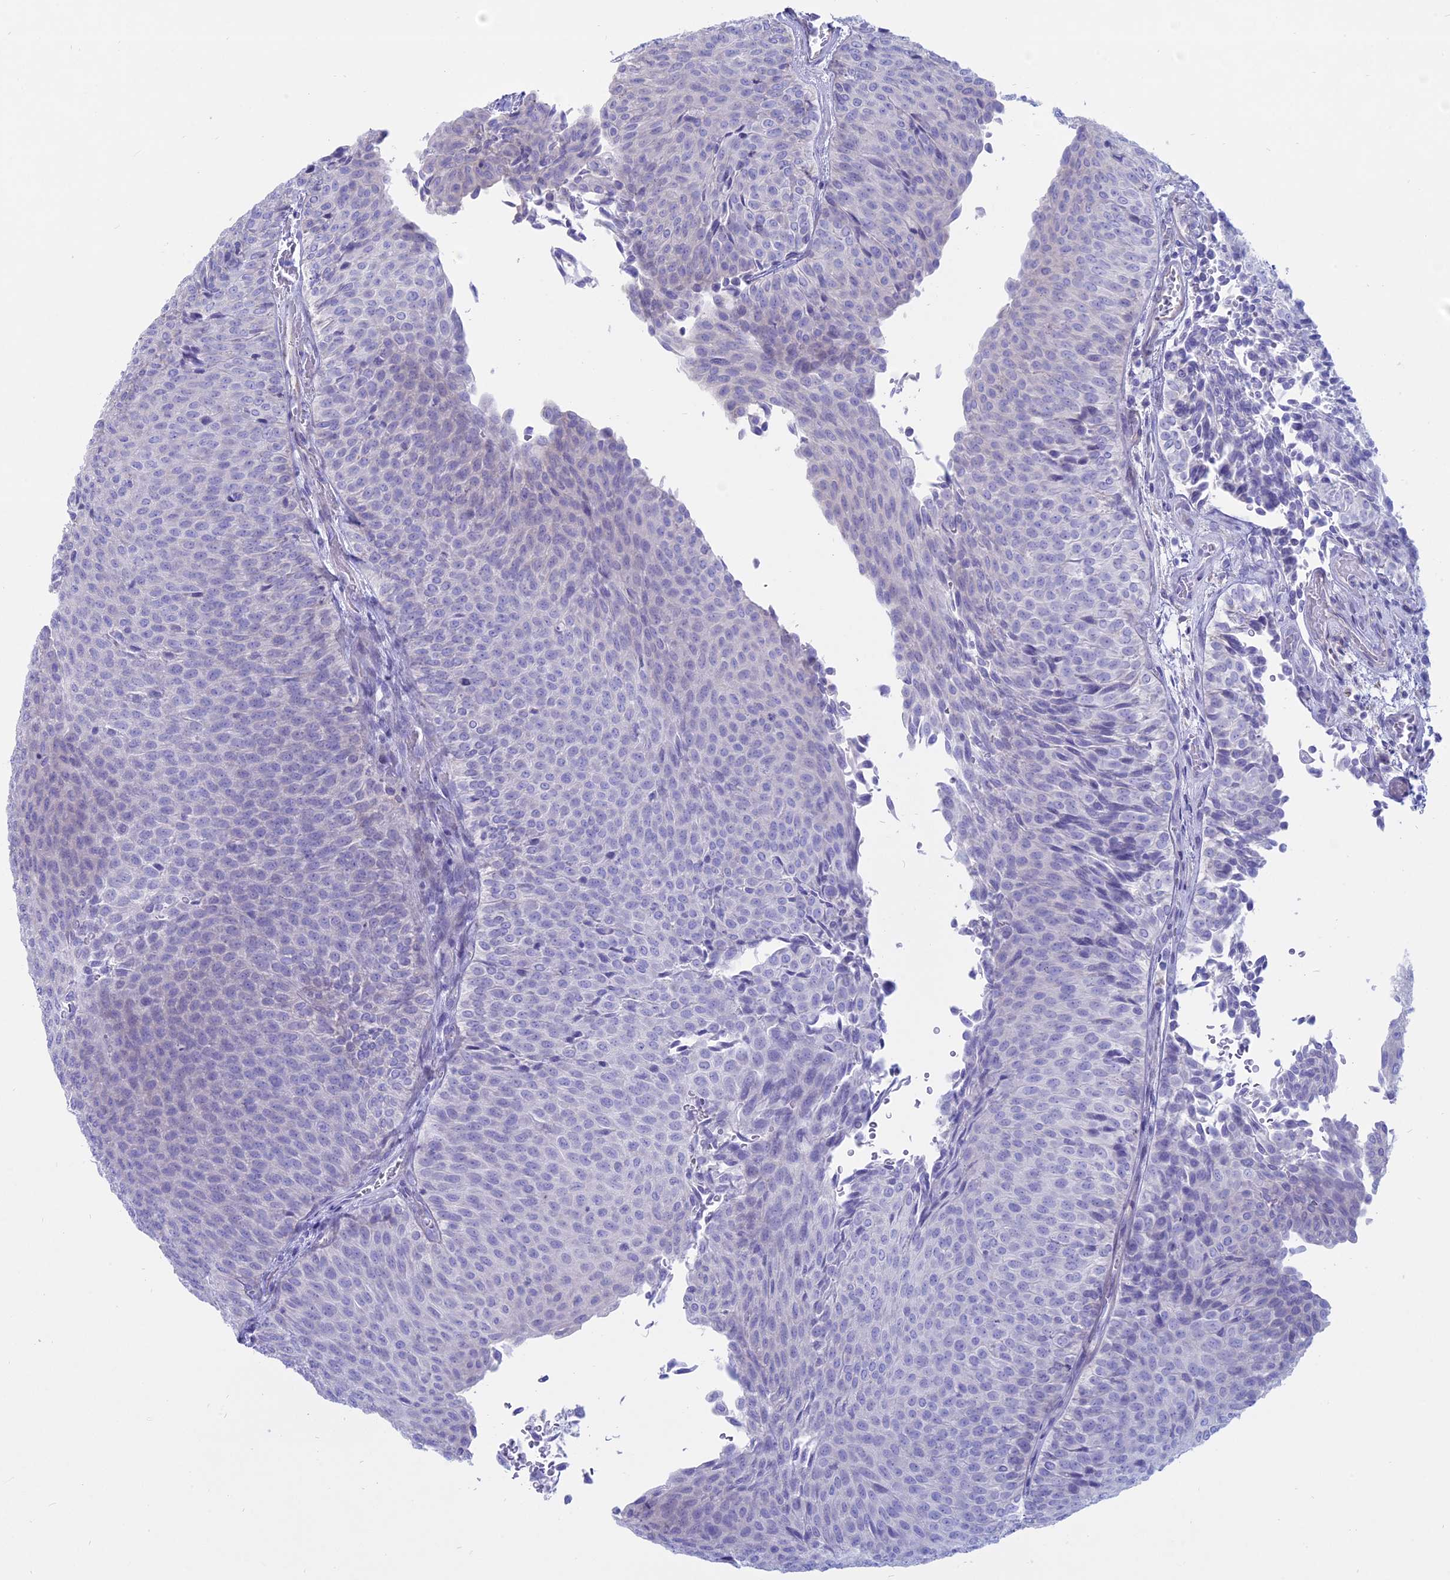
{"staining": {"intensity": "negative", "quantity": "none", "location": "none"}, "tissue": "urothelial cancer", "cell_type": "Tumor cells", "image_type": "cancer", "snomed": [{"axis": "morphology", "description": "Urothelial carcinoma, Low grade"}, {"axis": "topography", "description": "Urinary bladder"}], "caption": "The photomicrograph demonstrates no staining of tumor cells in low-grade urothelial carcinoma.", "gene": "OR2AE1", "patient": {"sex": "male", "age": 78}}